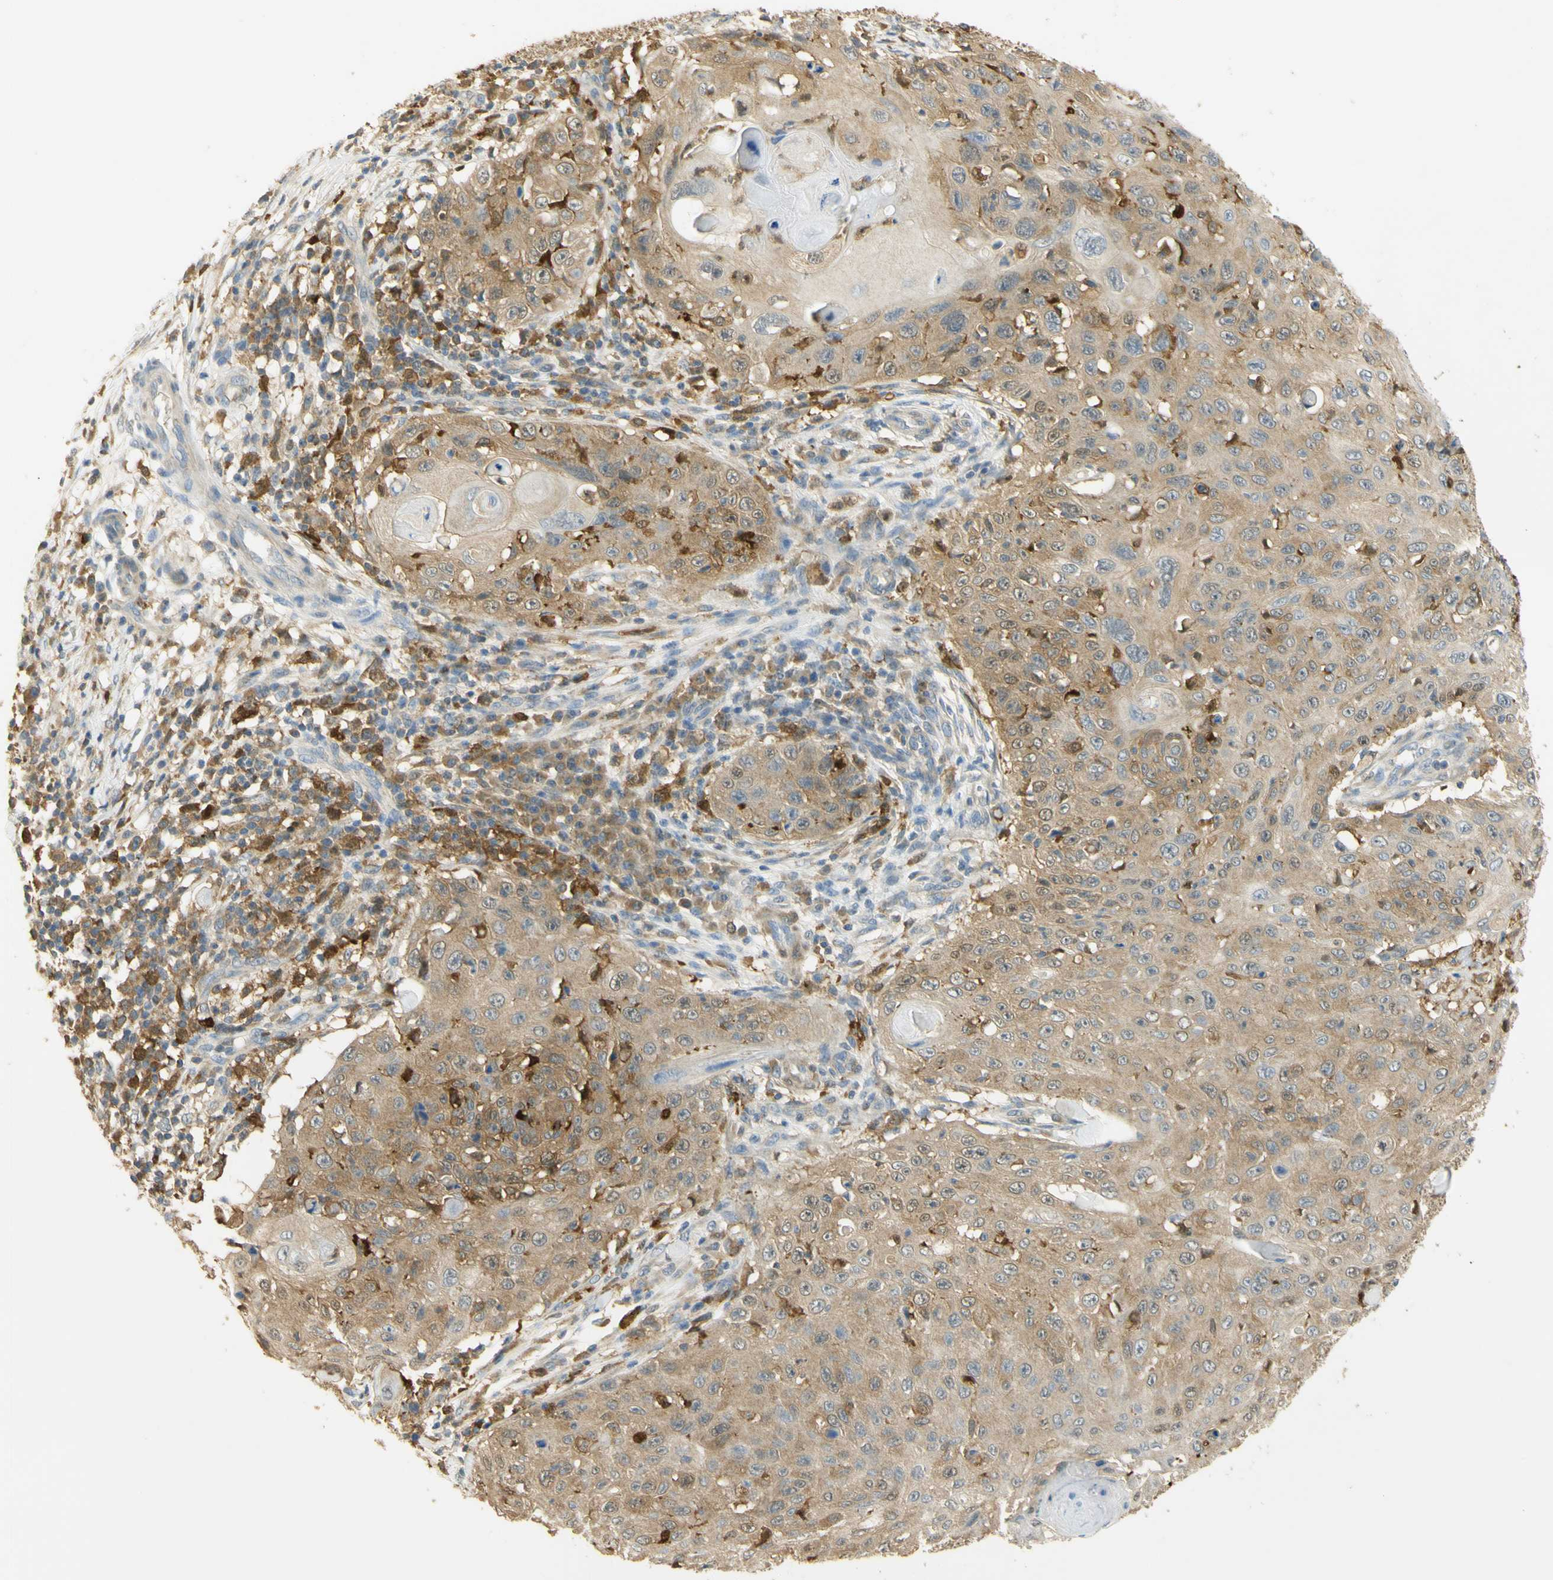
{"staining": {"intensity": "moderate", "quantity": ">75%", "location": "cytoplasmic/membranous"}, "tissue": "skin cancer", "cell_type": "Tumor cells", "image_type": "cancer", "snomed": [{"axis": "morphology", "description": "Squamous cell carcinoma, NOS"}, {"axis": "topography", "description": "Skin"}], "caption": "Skin cancer stained for a protein (brown) displays moderate cytoplasmic/membranous positive expression in approximately >75% of tumor cells.", "gene": "PAK1", "patient": {"sex": "male", "age": 86}}